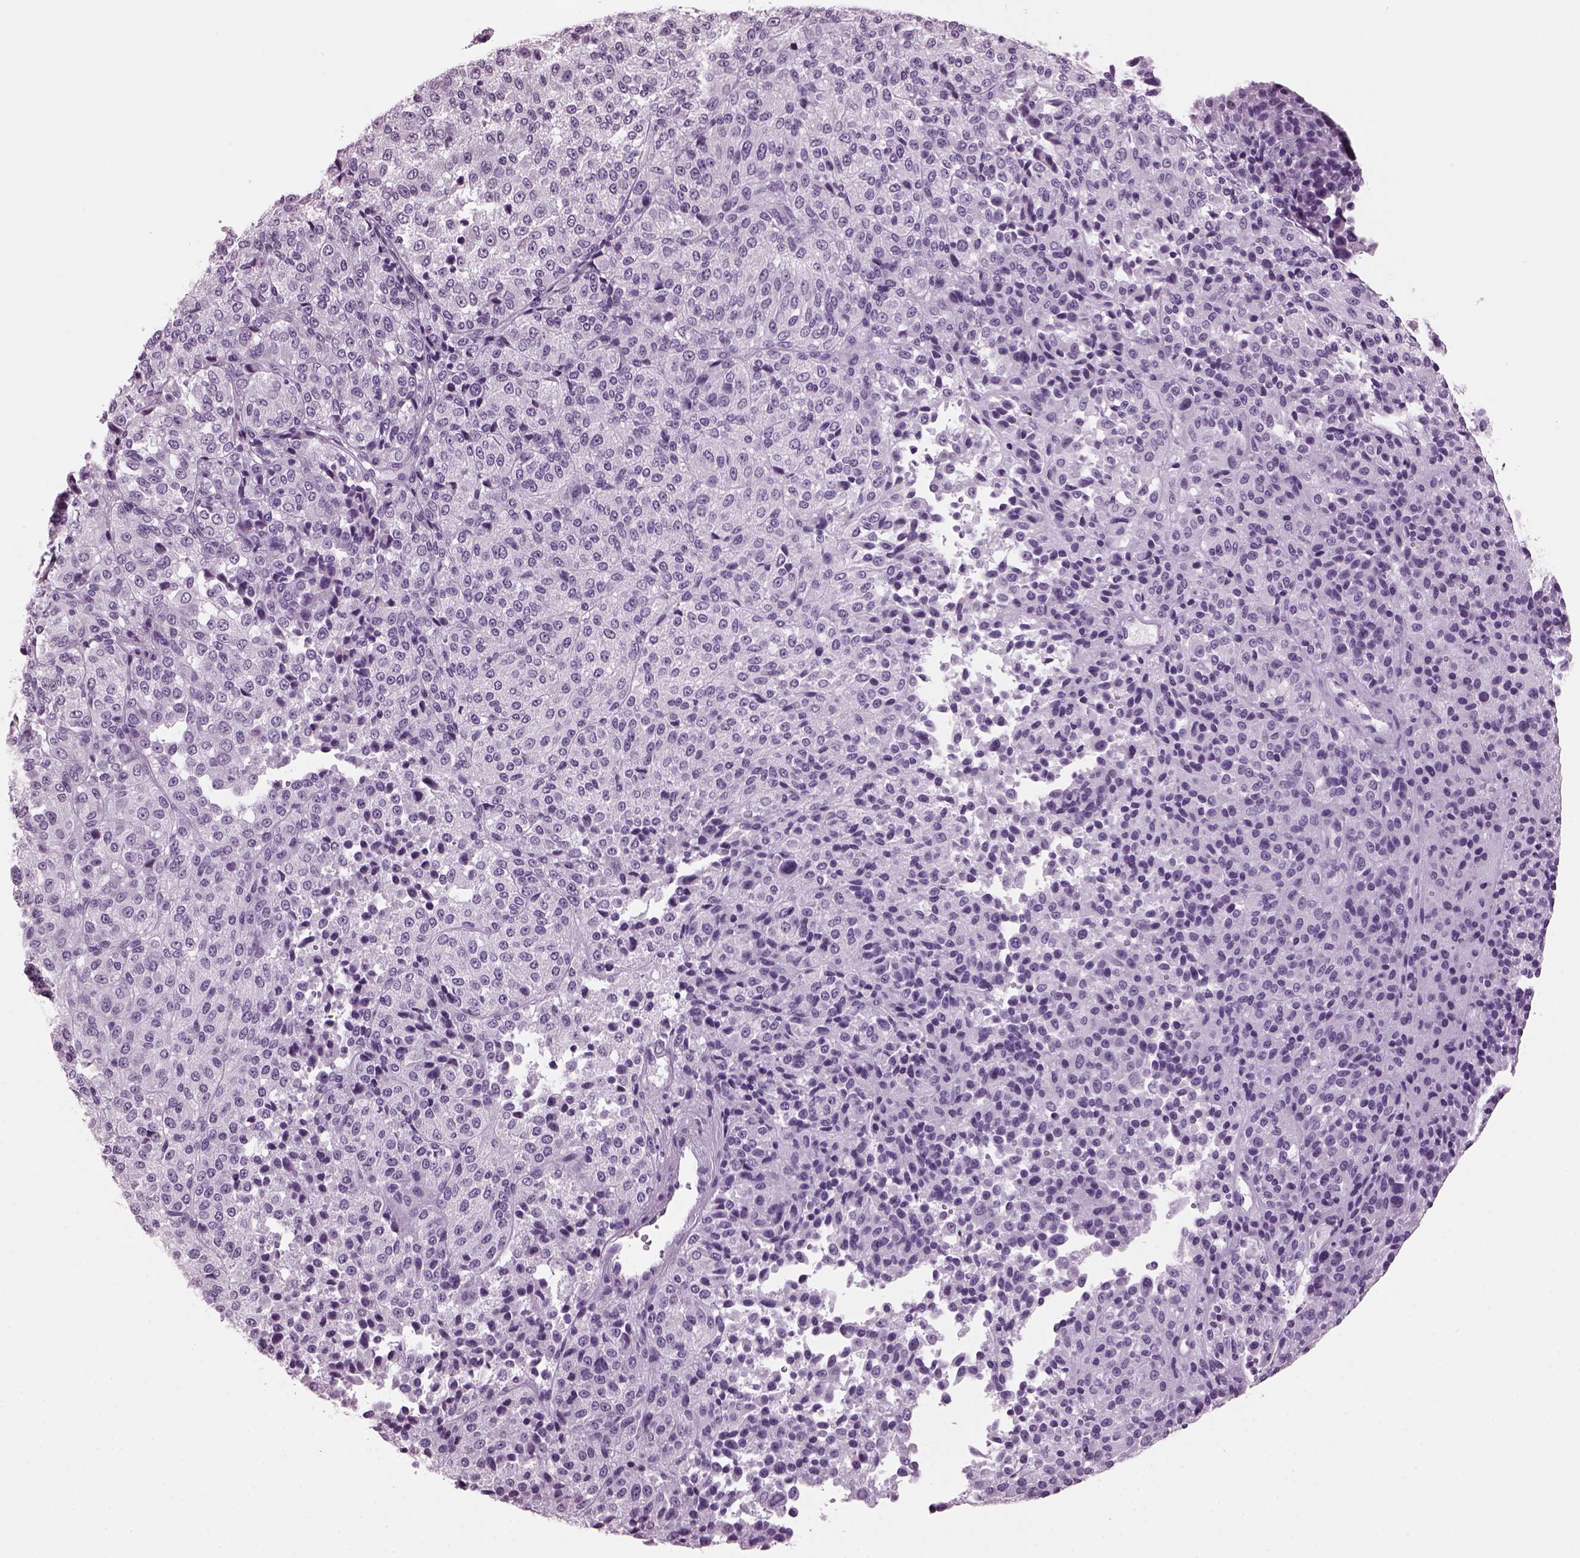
{"staining": {"intensity": "negative", "quantity": "none", "location": "none"}, "tissue": "melanoma", "cell_type": "Tumor cells", "image_type": "cancer", "snomed": [{"axis": "morphology", "description": "Malignant melanoma, Metastatic site"}, {"axis": "topography", "description": "Brain"}], "caption": "Image shows no protein positivity in tumor cells of melanoma tissue.", "gene": "KRTAP3-2", "patient": {"sex": "female", "age": 56}}